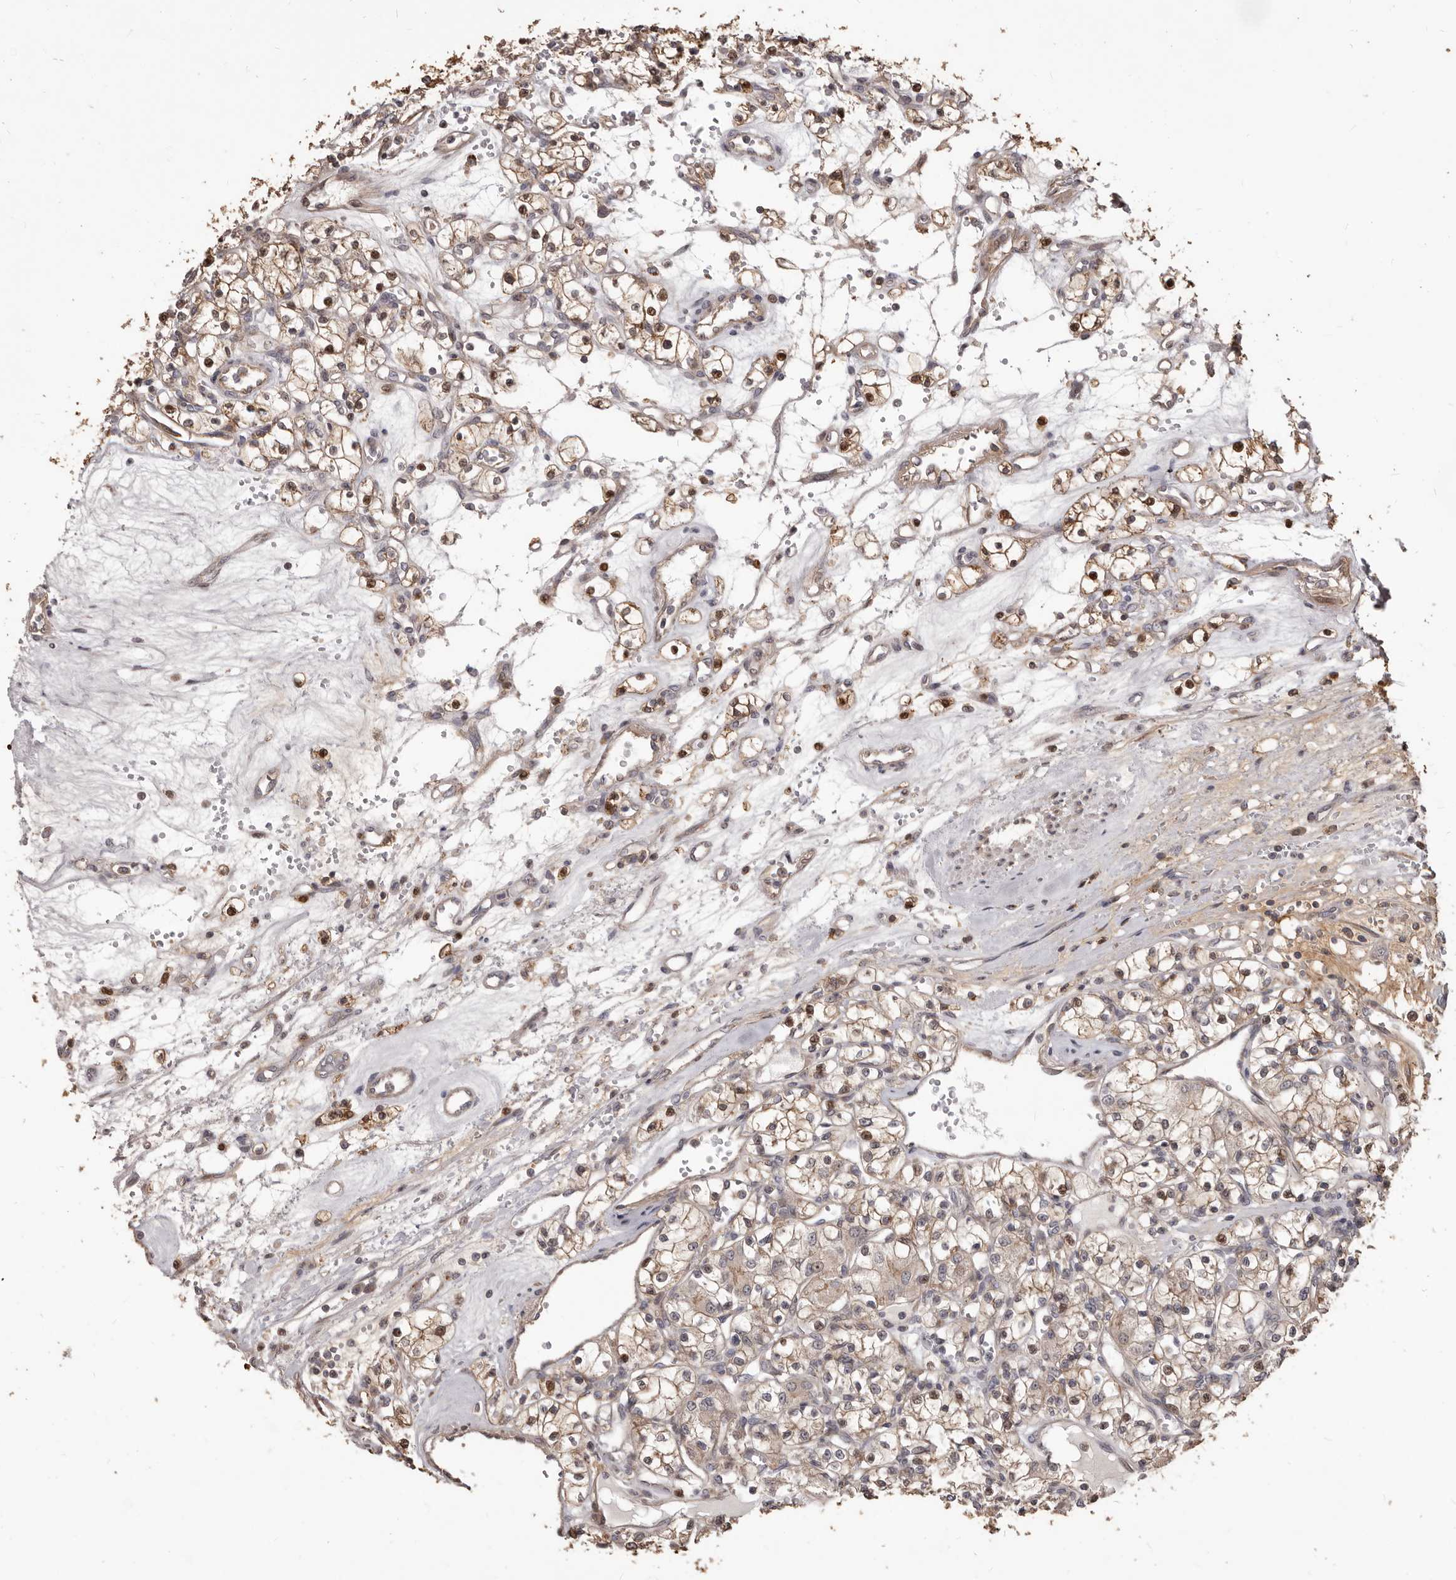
{"staining": {"intensity": "weak", "quantity": ">75%", "location": "cytoplasmic/membranous"}, "tissue": "renal cancer", "cell_type": "Tumor cells", "image_type": "cancer", "snomed": [{"axis": "morphology", "description": "Adenocarcinoma, NOS"}, {"axis": "topography", "description": "Kidney"}], "caption": "Protein positivity by immunohistochemistry (IHC) displays weak cytoplasmic/membranous staining in approximately >75% of tumor cells in renal cancer.", "gene": "MTO1", "patient": {"sex": "female", "age": 59}}